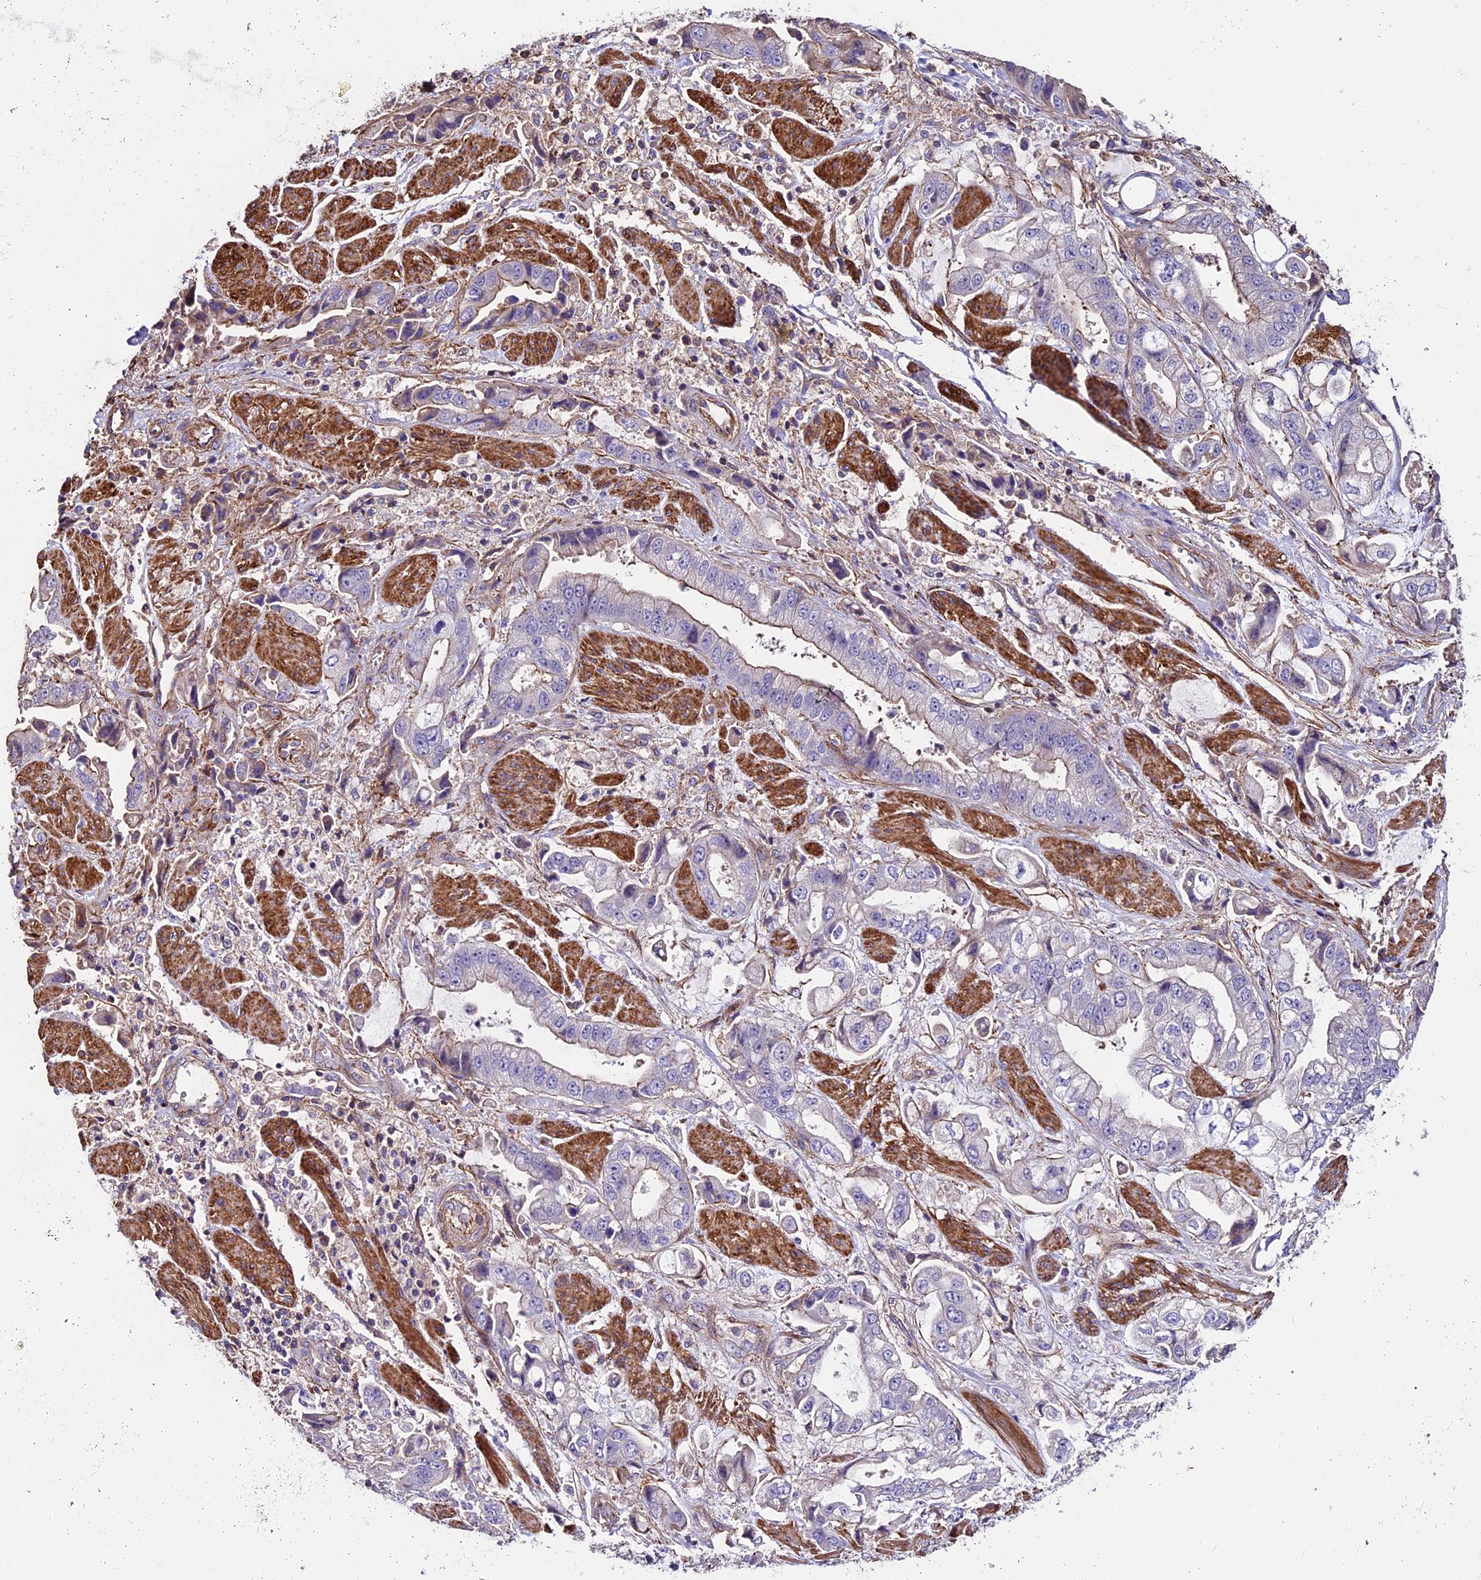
{"staining": {"intensity": "weak", "quantity": "<25%", "location": "cytoplasmic/membranous"}, "tissue": "stomach cancer", "cell_type": "Tumor cells", "image_type": "cancer", "snomed": [{"axis": "morphology", "description": "Adenocarcinoma, NOS"}, {"axis": "topography", "description": "Stomach"}], "caption": "Photomicrograph shows no significant protein staining in tumor cells of stomach adenocarcinoma.", "gene": "EVA1B", "patient": {"sex": "male", "age": 62}}